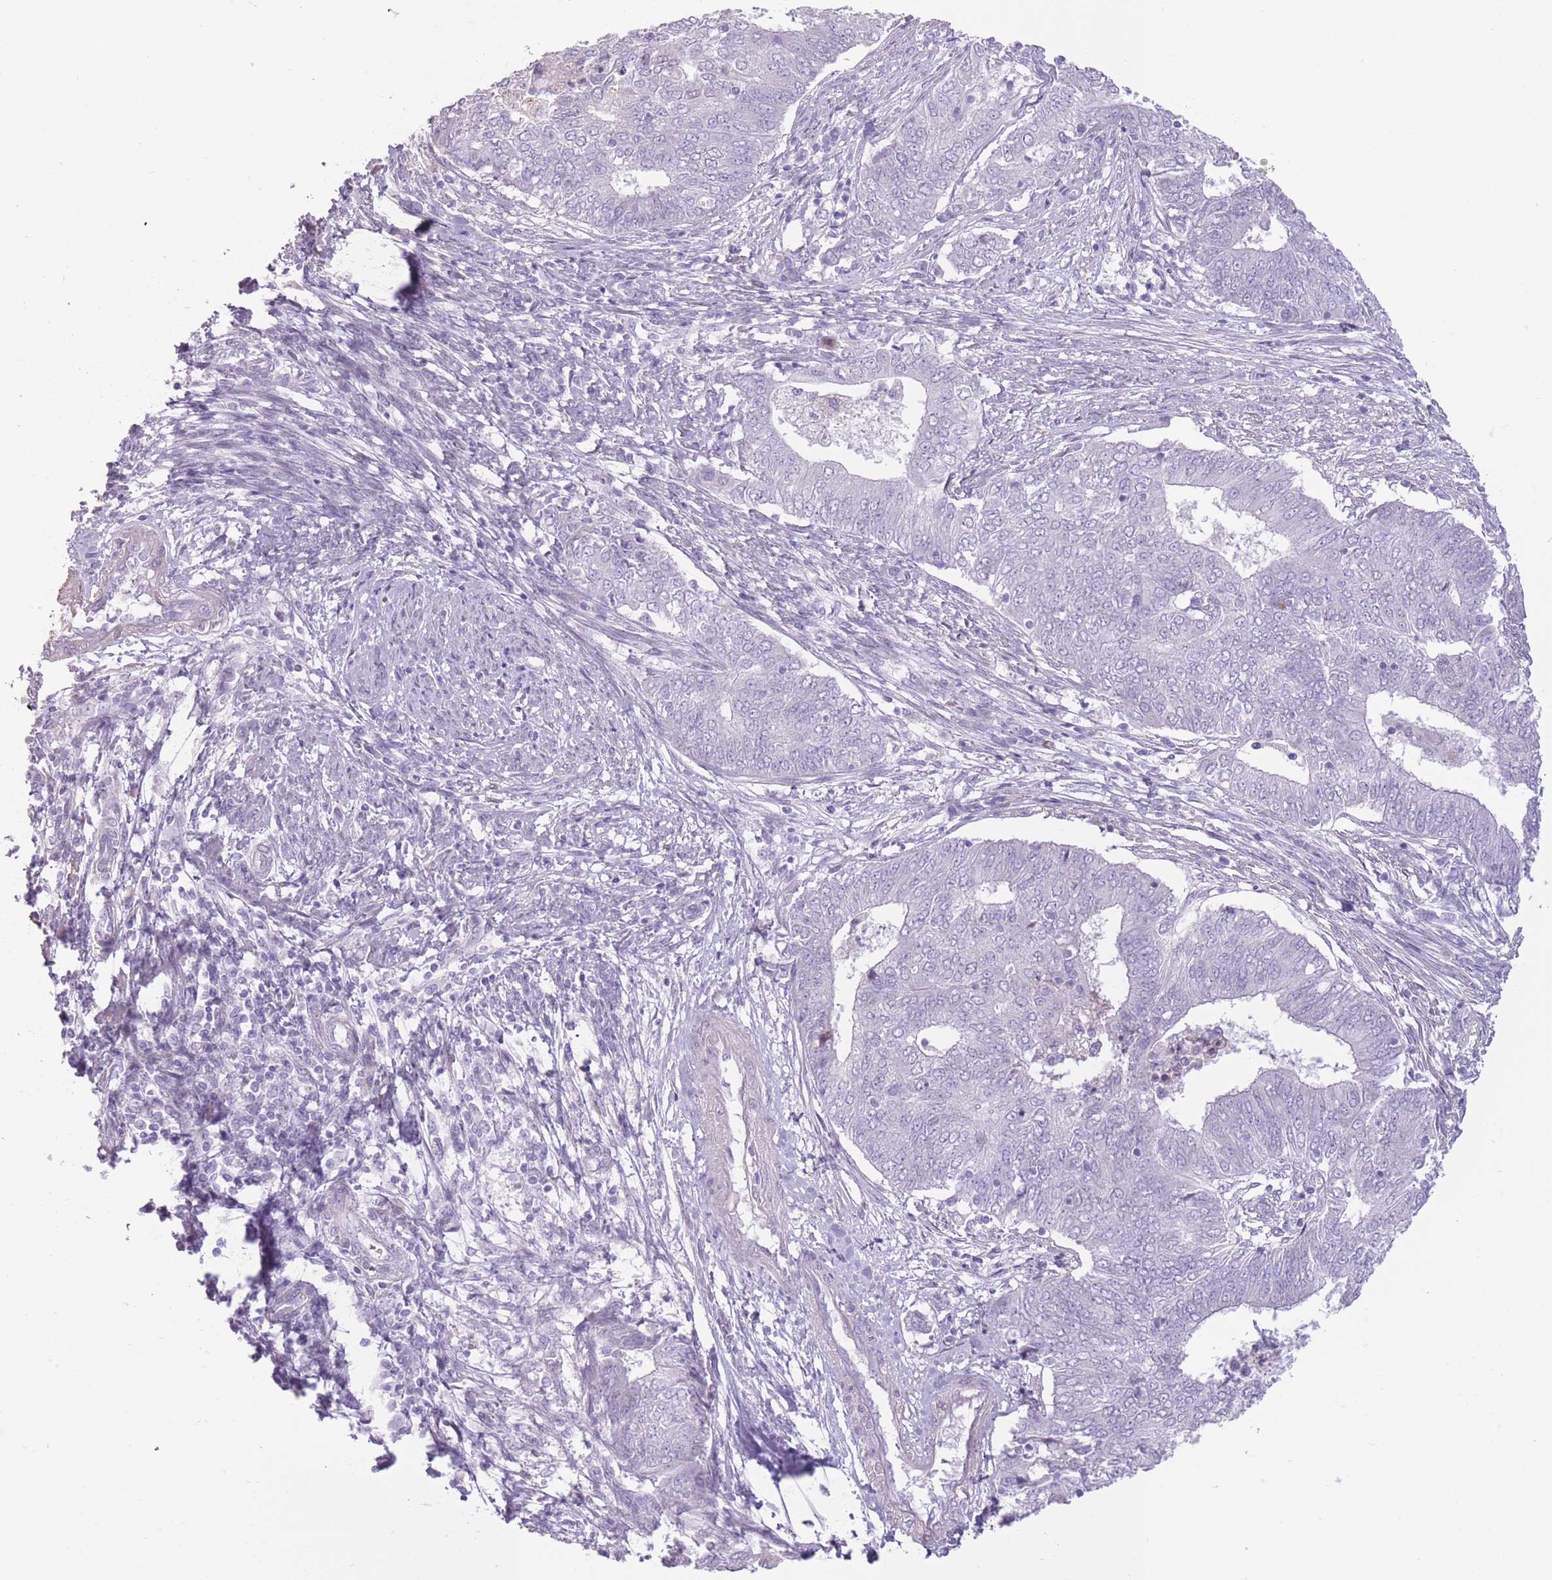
{"staining": {"intensity": "negative", "quantity": "none", "location": "none"}, "tissue": "endometrial cancer", "cell_type": "Tumor cells", "image_type": "cancer", "snomed": [{"axis": "morphology", "description": "Adenocarcinoma, NOS"}, {"axis": "topography", "description": "Endometrium"}], "caption": "The photomicrograph reveals no staining of tumor cells in endometrial adenocarcinoma.", "gene": "WDR70", "patient": {"sex": "female", "age": 62}}